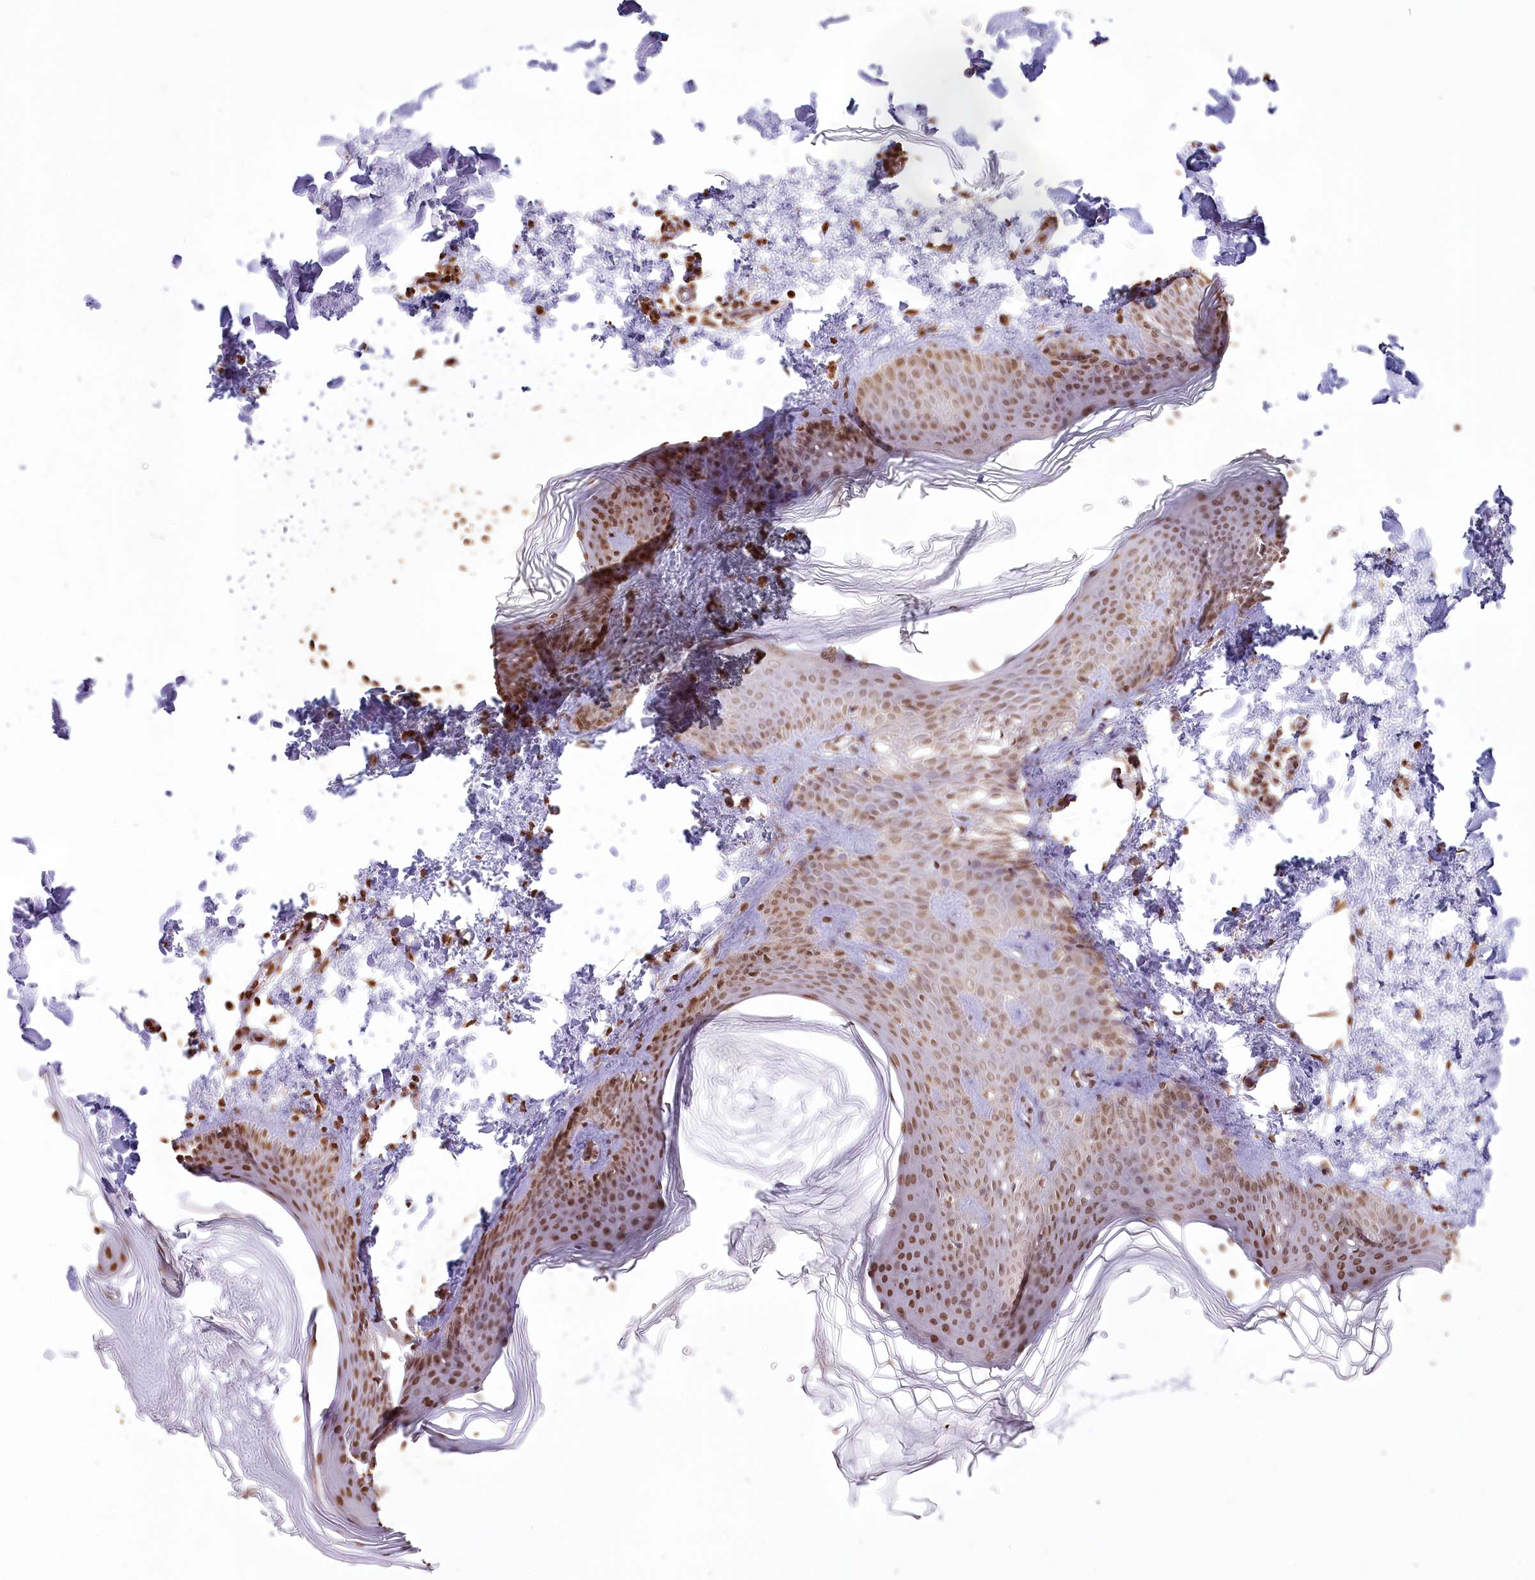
{"staining": {"intensity": "moderate", "quantity": ">75%", "location": "cytoplasmic/membranous,nuclear"}, "tissue": "skin", "cell_type": "Fibroblasts", "image_type": "normal", "snomed": [{"axis": "morphology", "description": "Normal tissue, NOS"}, {"axis": "topography", "description": "Skin"}], "caption": "IHC micrograph of normal human skin stained for a protein (brown), which exhibits medium levels of moderate cytoplasmic/membranous,nuclear expression in approximately >75% of fibroblasts.", "gene": "FAM13A", "patient": {"sex": "female", "age": 27}}